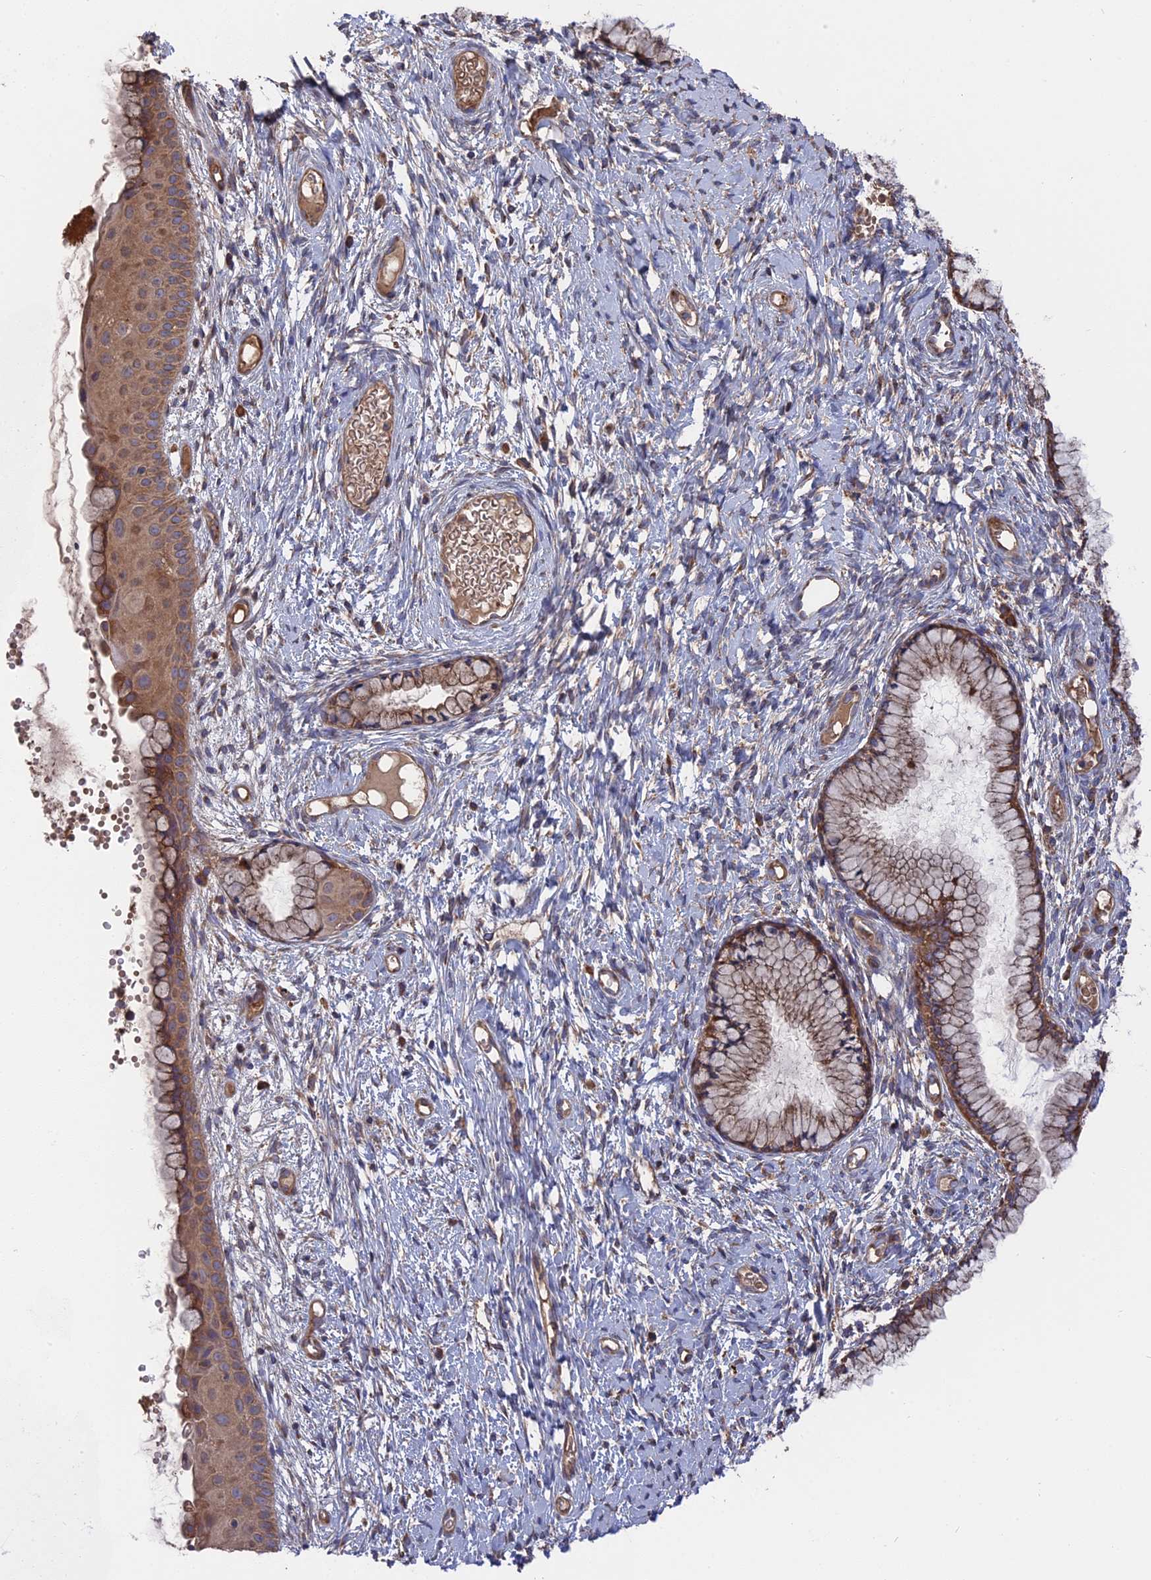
{"staining": {"intensity": "moderate", "quantity": ">75%", "location": "cytoplasmic/membranous"}, "tissue": "cervix", "cell_type": "Glandular cells", "image_type": "normal", "snomed": [{"axis": "morphology", "description": "Normal tissue, NOS"}, {"axis": "topography", "description": "Cervix"}], "caption": "This photomicrograph shows IHC staining of benign human cervix, with medium moderate cytoplasmic/membranous staining in about >75% of glandular cells.", "gene": "TELO2", "patient": {"sex": "female", "age": 42}}